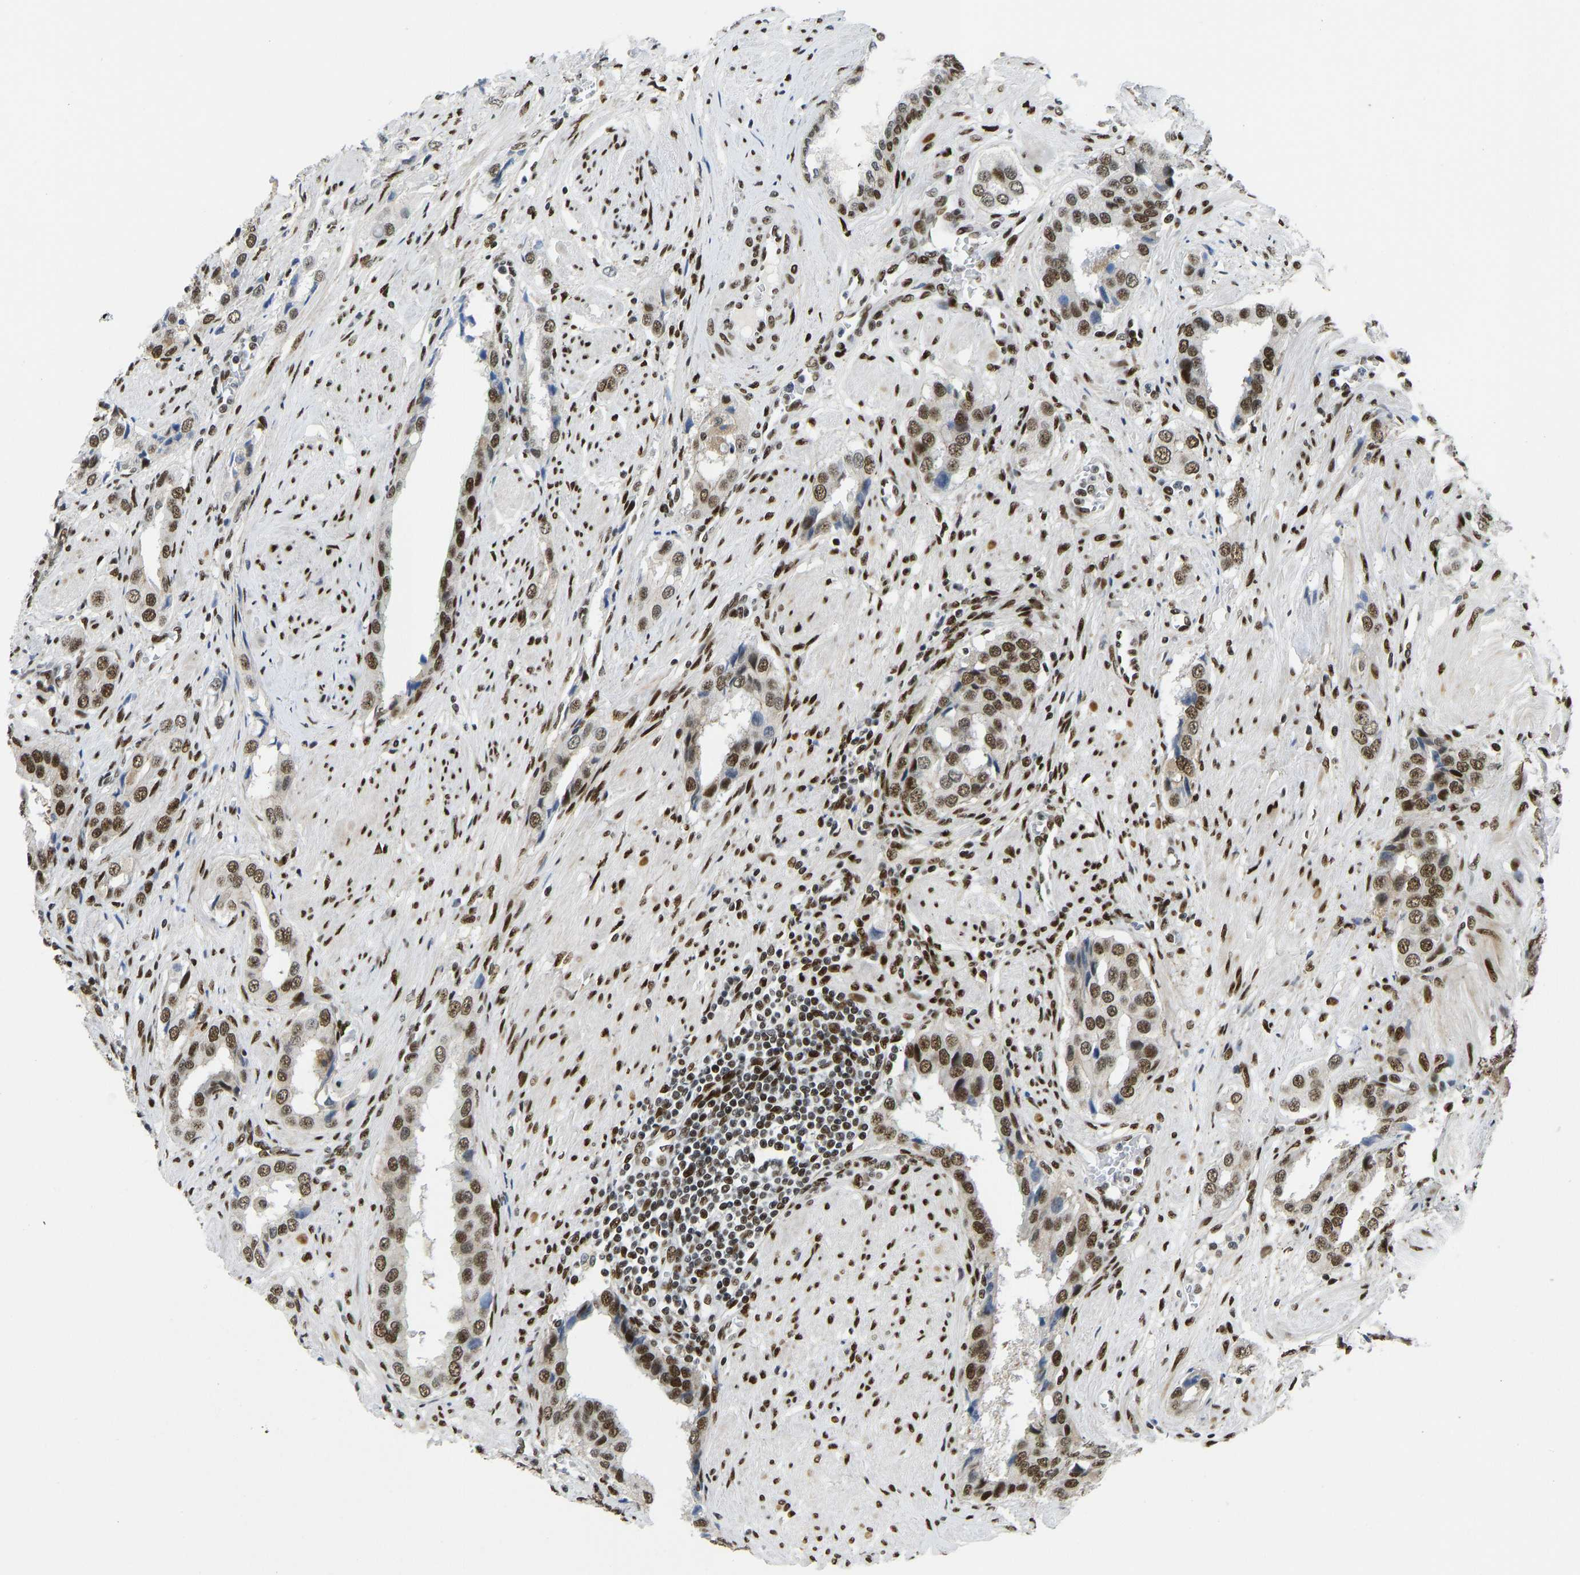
{"staining": {"intensity": "moderate", "quantity": ">75%", "location": "nuclear"}, "tissue": "prostate cancer", "cell_type": "Tumor cells", "image_type": "cancer", "snomed": [{"axis": "morphology", "description": "Adenocarcinoma, High grade"}, {"axis": "topography", "description": "Prostate"}], "caption": "A high-resolution image shows immunohistochemistry (IHC) staining of prostate cancer (high-grade adenocarcinoma), which shows moderate nuclear expression in about >75% of tumor cells.", "gene": "FOXK1", "patient": {"sex": "male", "age": 52}}